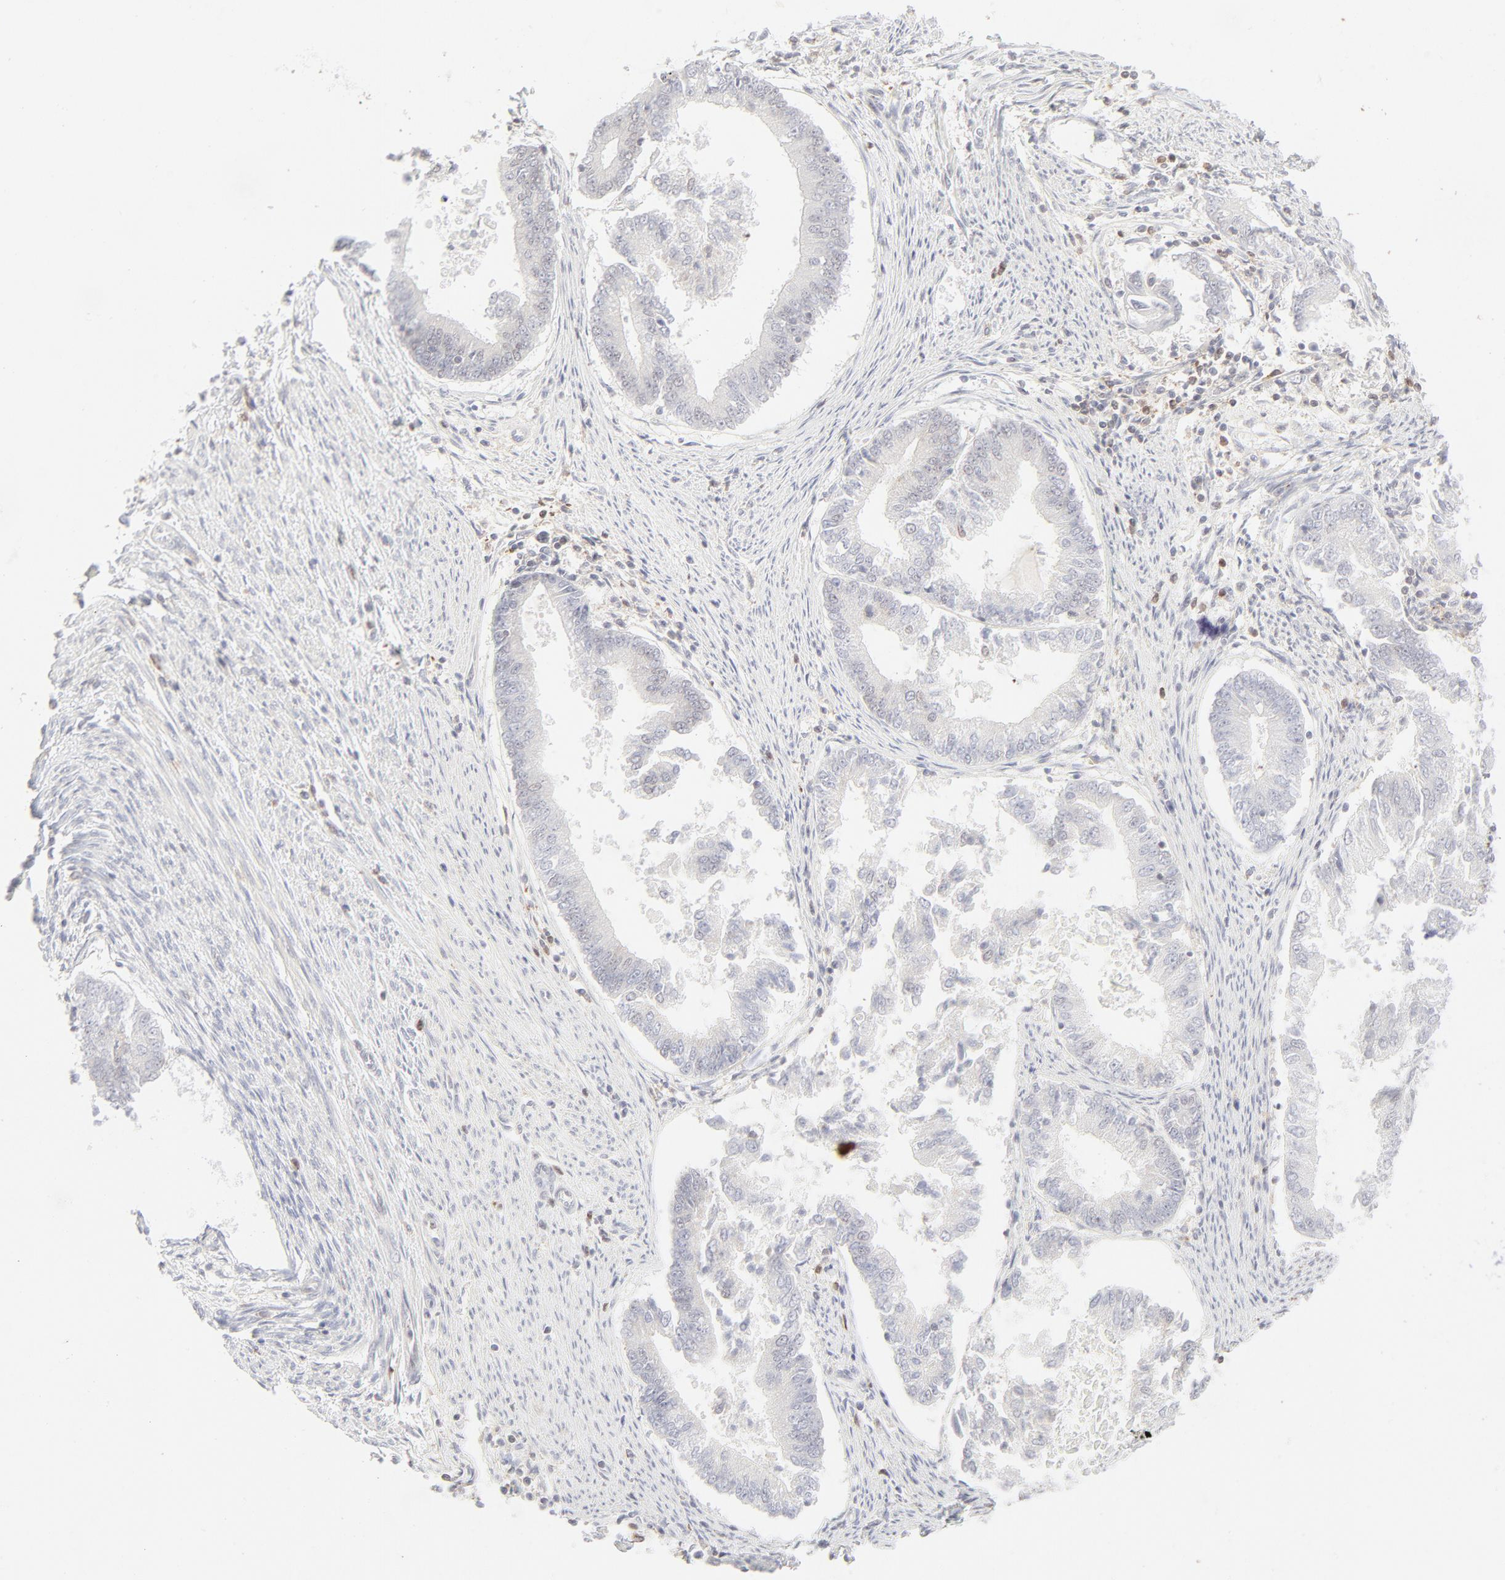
{"staining": {"intensity": "weak", "quantity": "25%-75%", "location": "cytoplasmic/membranous,nuclear"}, "tissue": "endometrial cancer", "cell_type": "Tumor cells", "image_type": "cancer", "snomed": [{"axis": "morphology", "description": "Adenocarcinoma, NOS"}, {"axis": "topography", "description": "Endometrium"}], "caption": "Immunohistochemistry (IHC) image of human adenocarcinoma (endometrial) stained for a protein (brown), which demonstrates low levels of weak cytoplasmic/membranous and nuclear expression in approximately 25%-75% of tumor cells.", "gene": "PRKCB", "patient": {"sex": "female", "age": 63}}